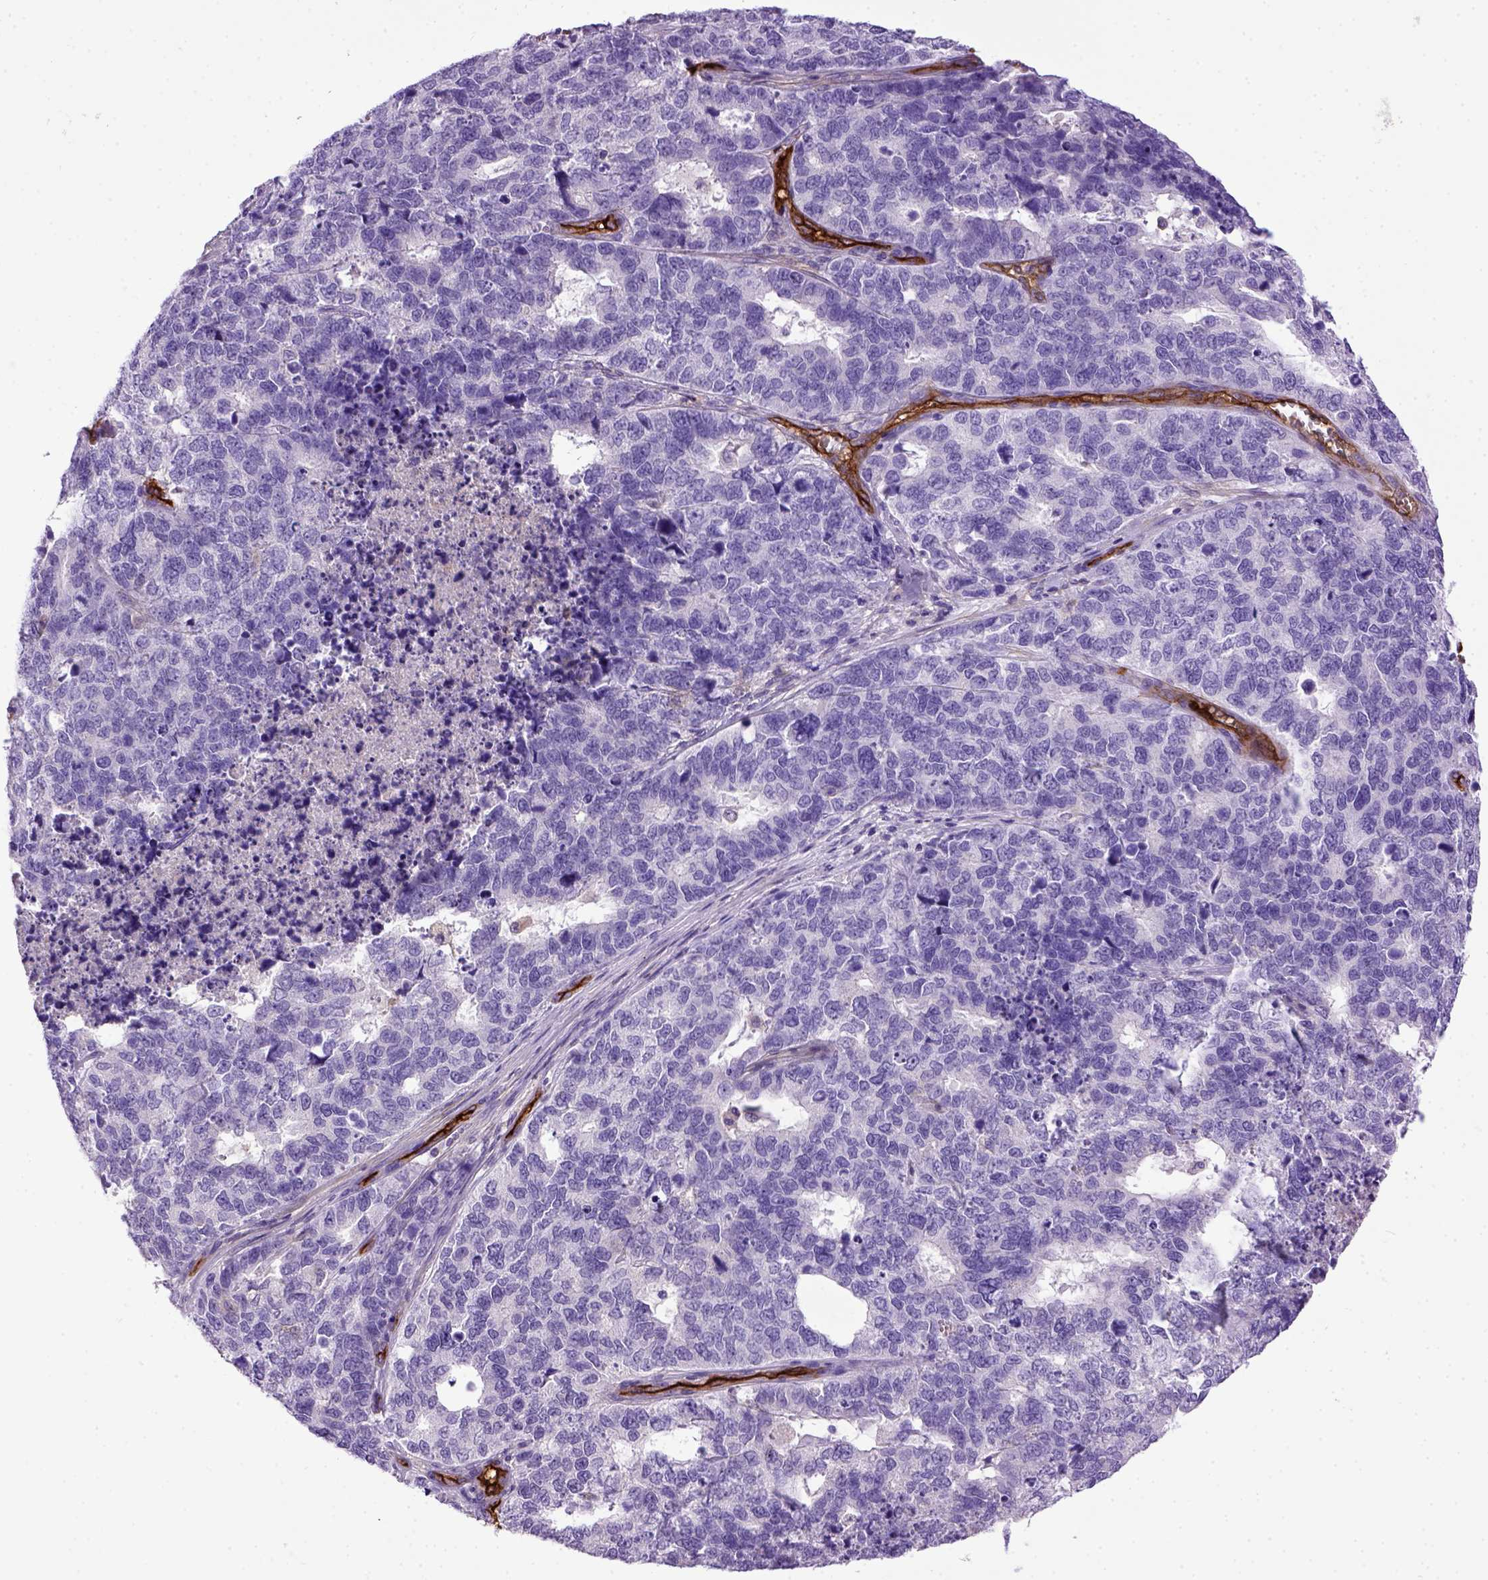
{"staining": {"intensity": "negative", "quantity": "none", "location": "none"}, "tissue": "cervical cancer", "cell_type": "Tumor cells", "image_type": "cancer", "snomed": [{"axis": "morphology", "description": "Squamous cell carcinoma, NOS"}, {"axis": "topography", "description": "Cervix"}], "caption": "An immunohistochemistry micrograph of squamous cell carcinoma (cervical) is shown. There is no staining in tumor cells of squamous cell carcinoma (cervical).", "gene": "ENG", "patient": {"sex": "female", "age": 63}}